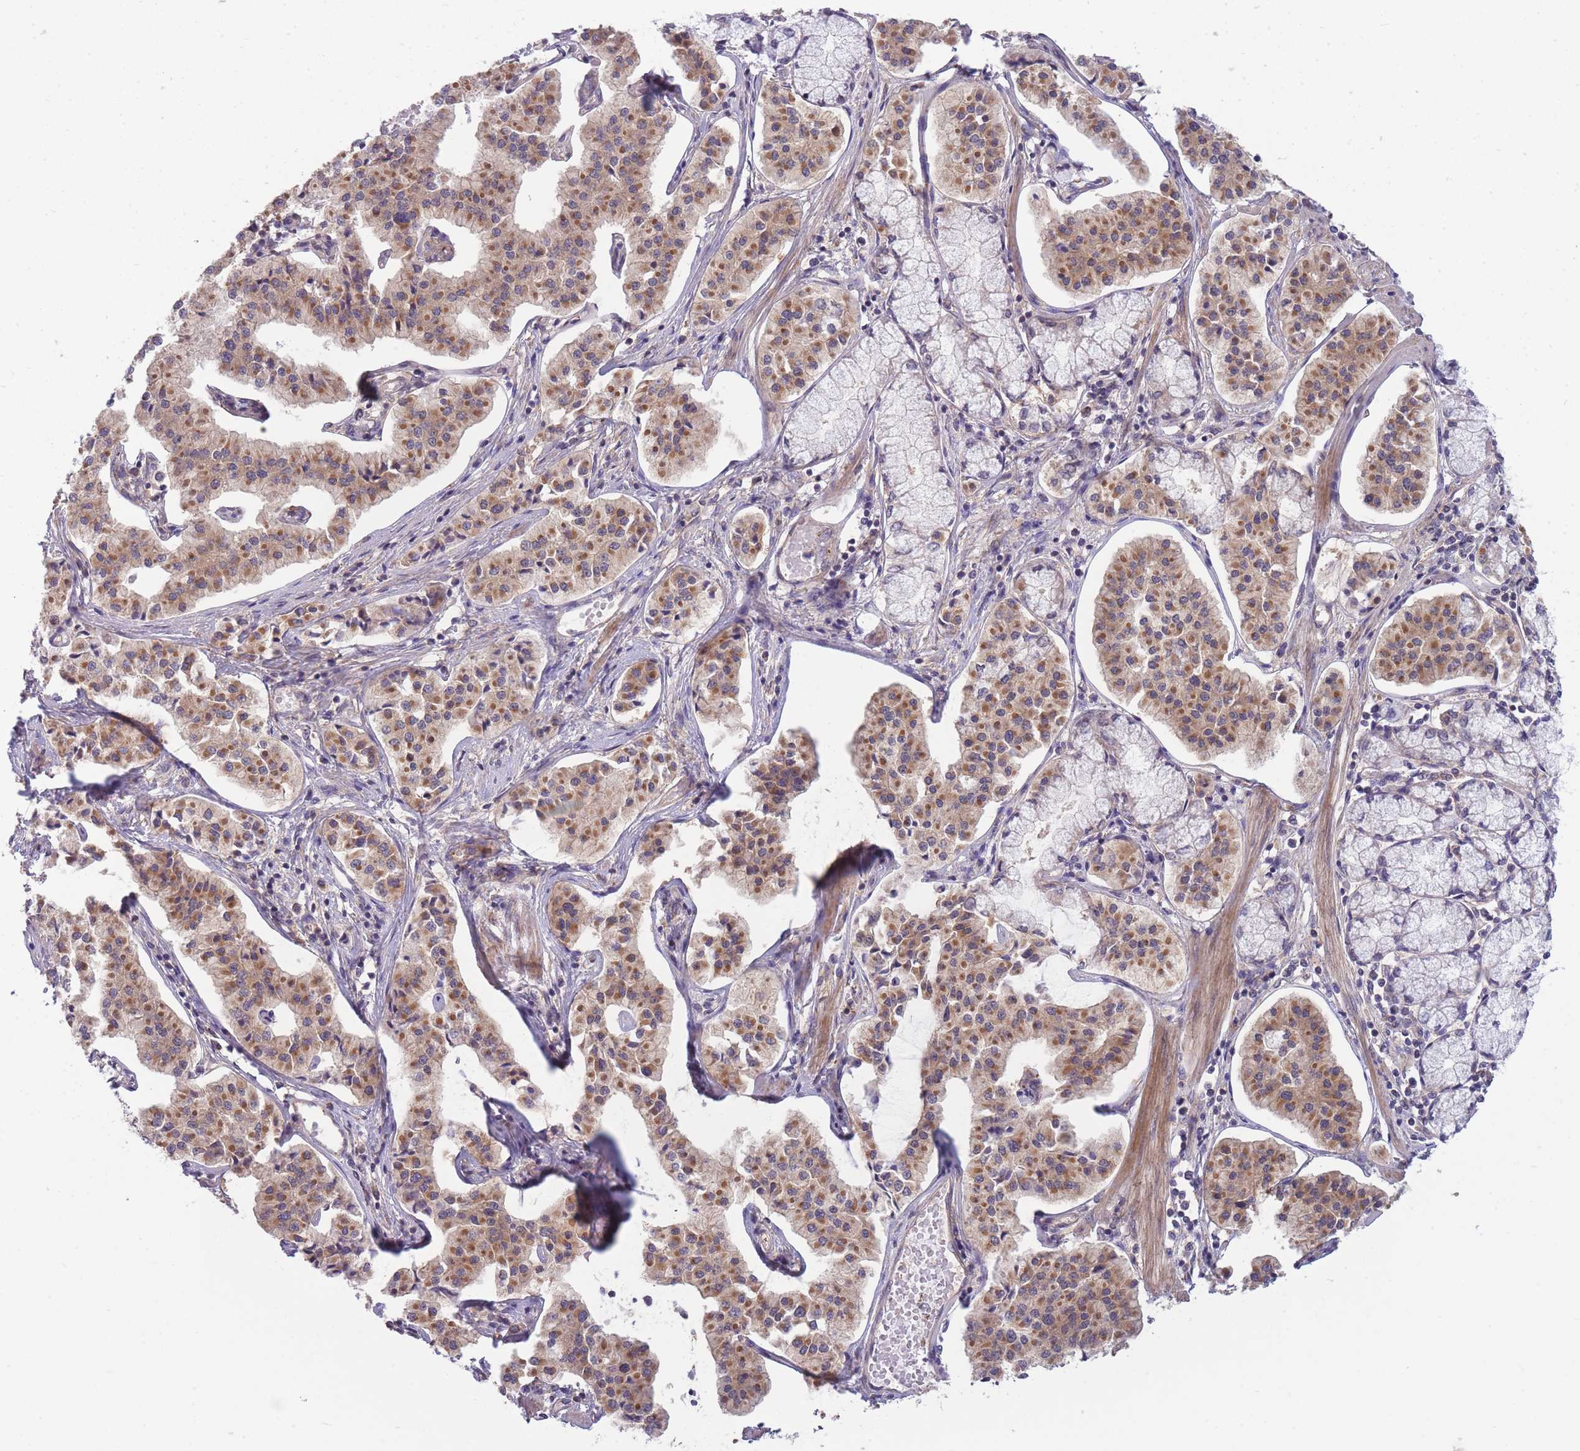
{"staining": {"intensity": "moderate", "quantity": ">75%", "location": "cytoplasmic/membranous"}, "tissue": "pancreatic cancer", "cell_type": "Tumor cells", "image_type": "cancer", "snomed": [{"axis": "morphology", "description": "Adenocarcinoma, NOS"}, {"axis": "topography", "description": "Pancreas"}], "caption": "A histopathology image of human pancreatic cancer stained for a protein exhibits moderate cytoplasmic/membranous brown staining in tumor cells.", "gene": "PFDN6", "patient": {"sex": "female", "age": 50}}